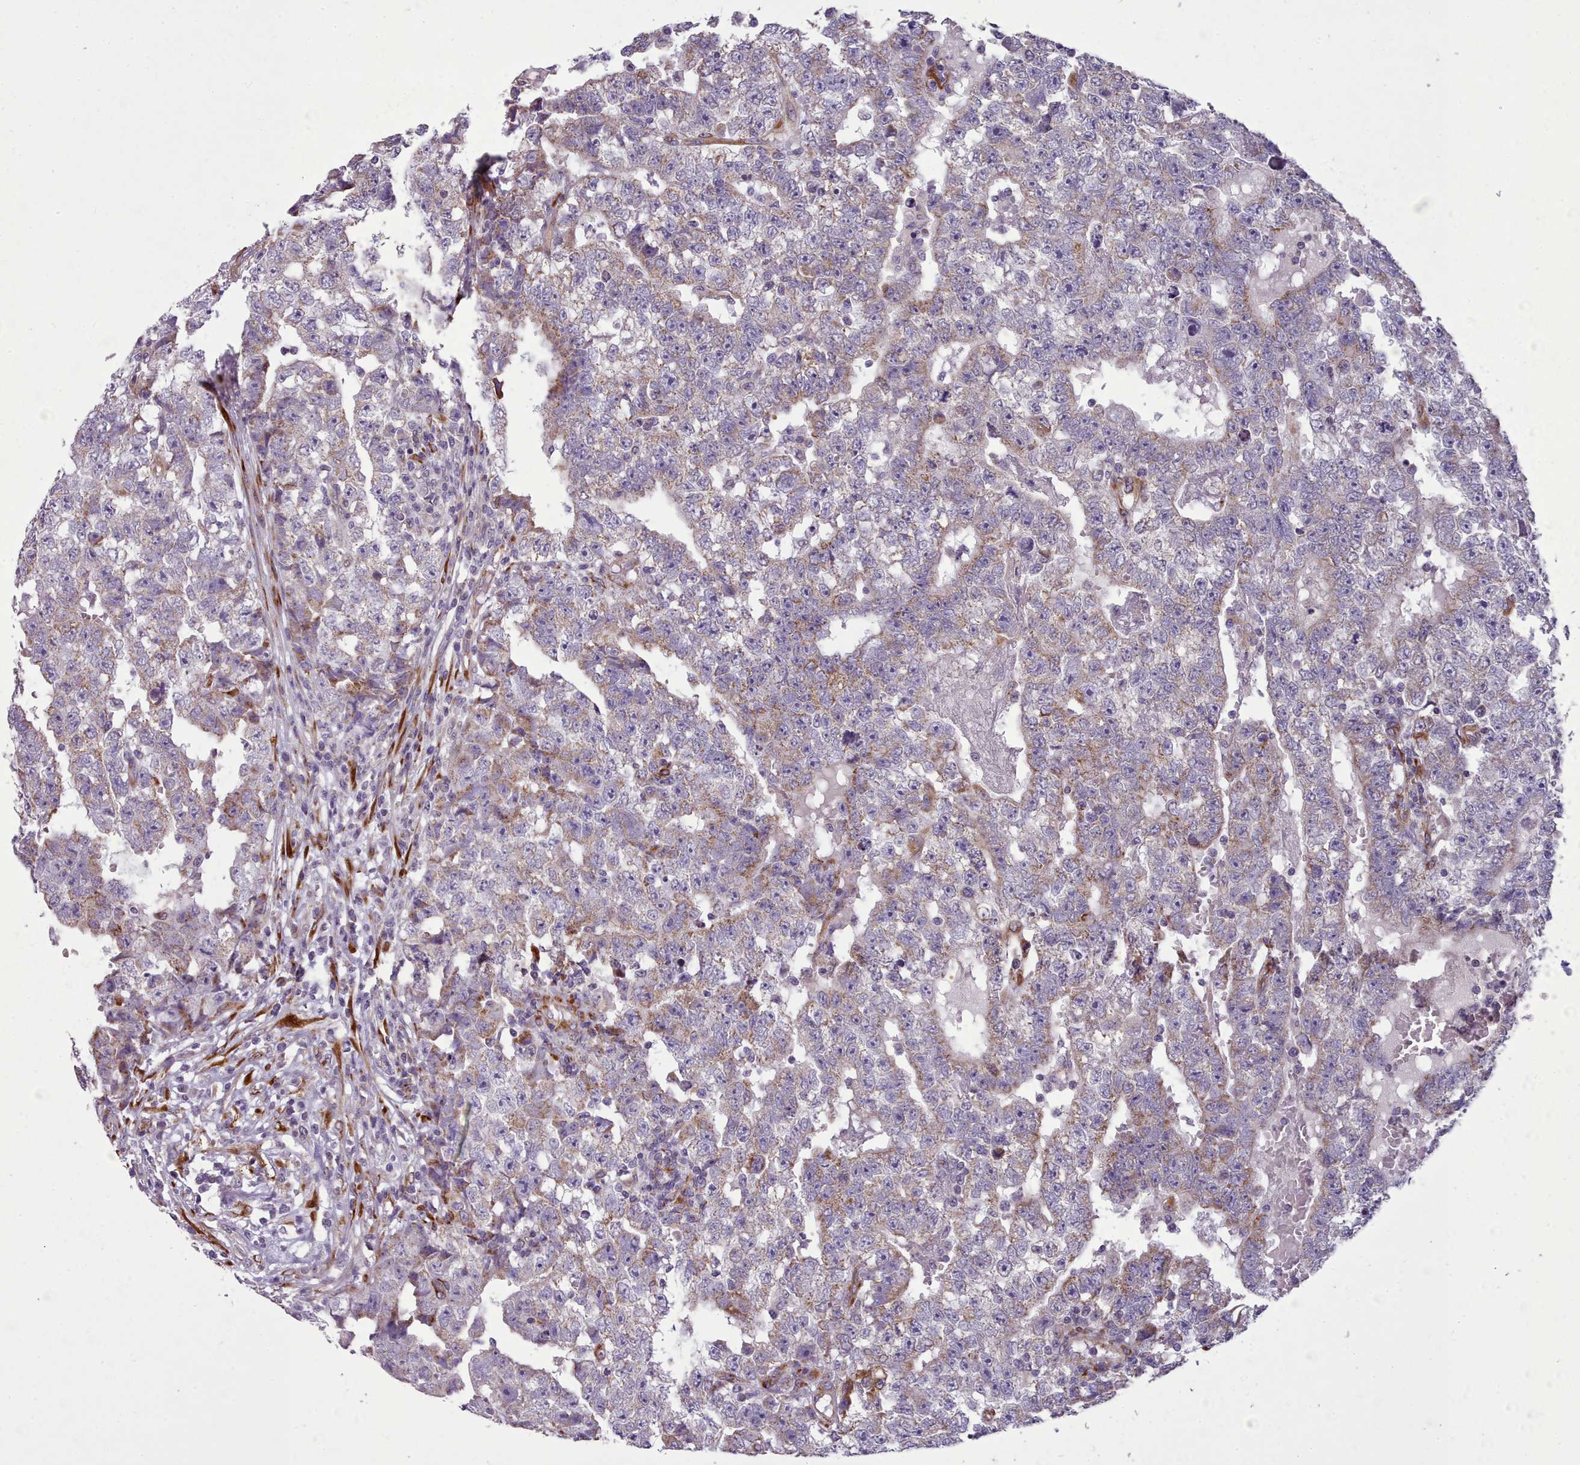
{"staining": {"intensity": "weak", "quantity": "<25%", "location": "cytoplasmic/membranous"}, "tissue": "testis cancer", "cell_type": "Tumor cells", "image_type": "cancer", "snomed": [{"axis": "morphology", "description": "Carcinoma, Embryonal, NOS"}, {"axis": "topography", "description": "Testis"}], "caption": "This is a photomicrograph of immunohistochemistry (IHC) staining of embryonal carcinoma (testis), which shows no expression in tumor cells.", "gene": "FKBP10", "patient": {"sex": "male", "age": 25}}